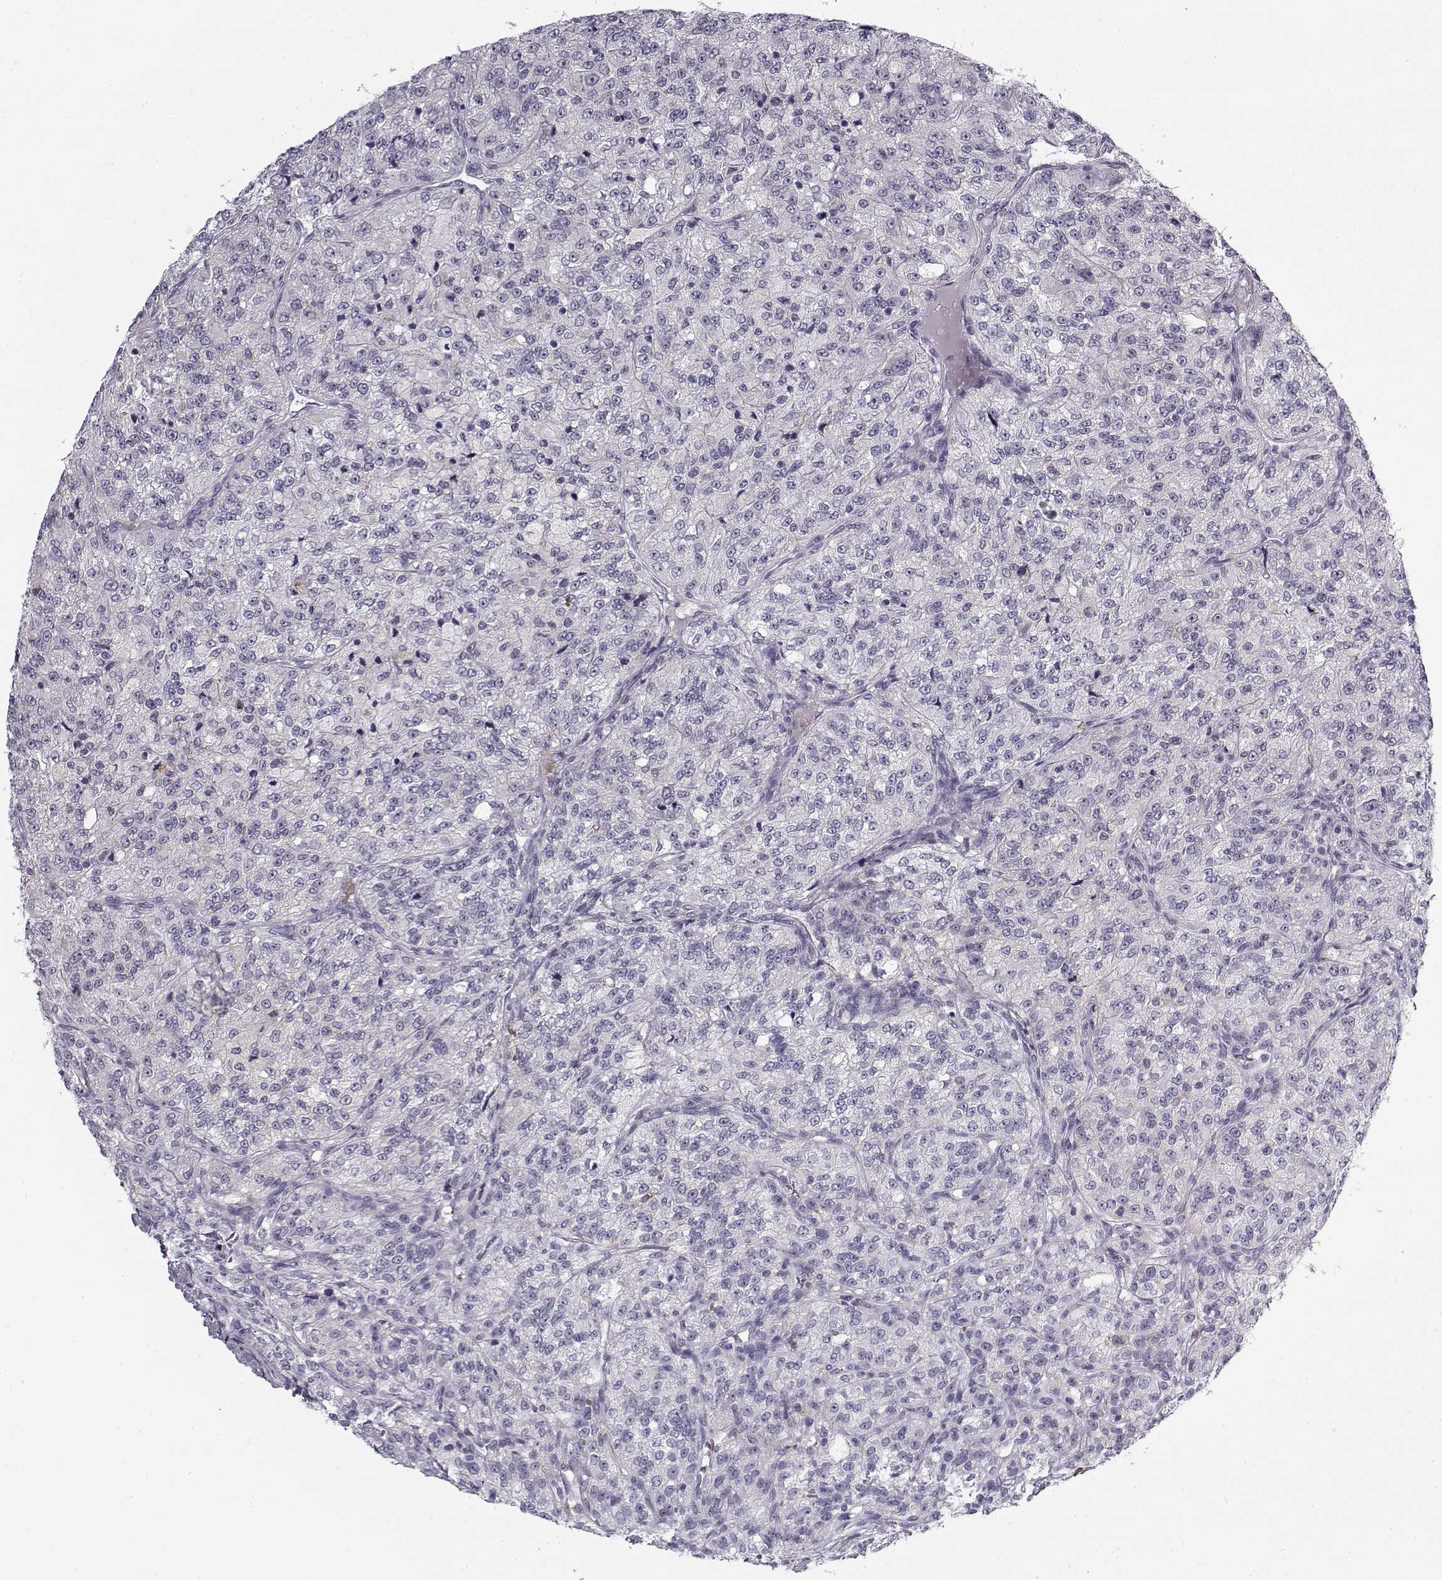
{"staining": {"intensity": "negative", "quantity": "none", "location": "none"}, "tissue": "renal cancer", "cell_type": "Tumor cells", "image_type": "cancer", "snomed": [{"axis": "morphology", "description": "Adenocarcinoma, NOS"}, {"axis": "topography", "description": "Kidney"}], "caption": "Image shows no significant protein positivity in tumor cells of renal adenocarcinoma. (Stains: DAB immunohistochemistry with hematoxylin counter stain, Microscopy: brightfield microscopy at high magnification).", "gene": "SNCA", "patient": {"sex": "female", "age": 63}}